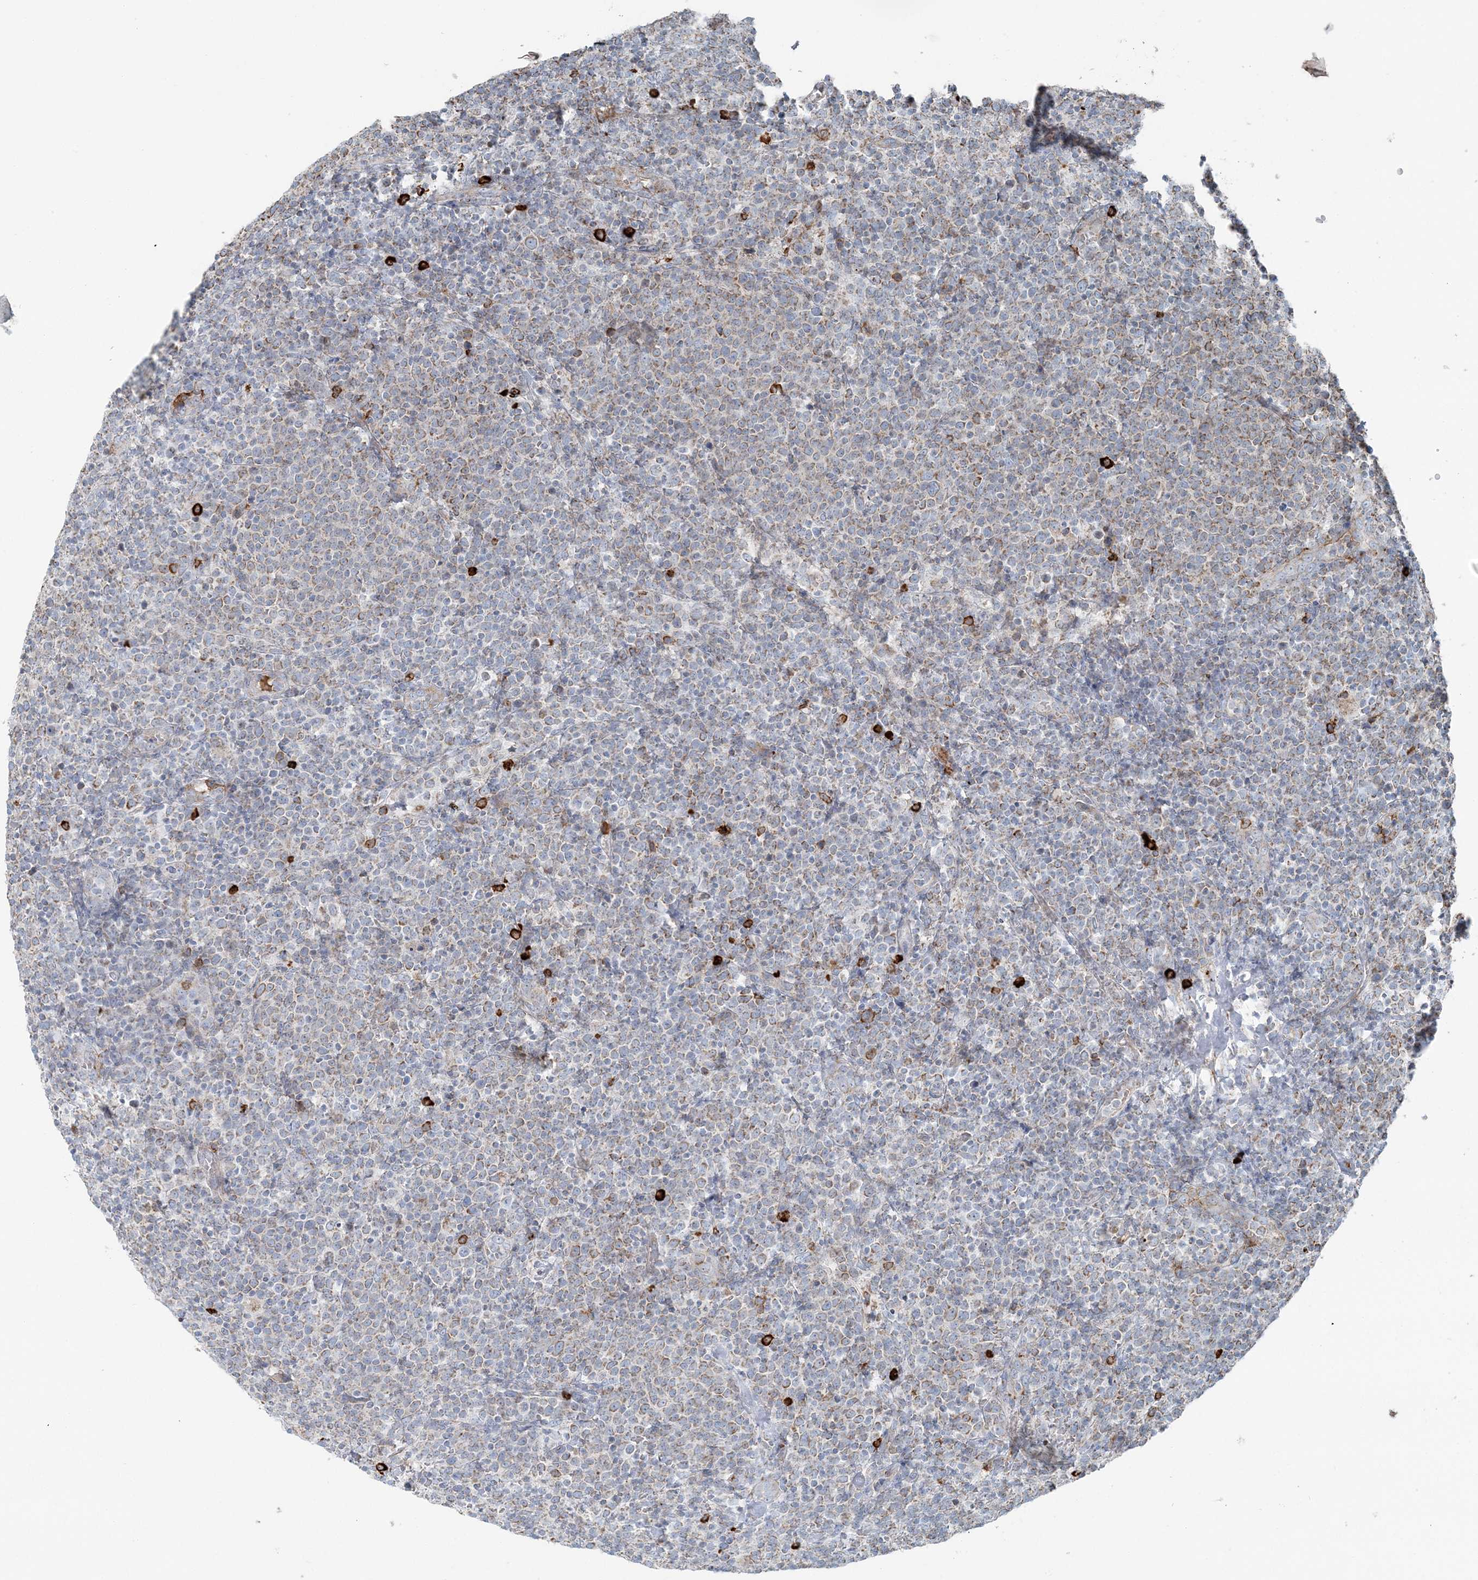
{"staining": {"intensity": "weak", "quantity": "25%-75%", "location": "cytoplasmic/membranous"}, "tissue": "lymphoma", "cell_type": "Tumor cells", "image_type": "cancer", "snomed": [{"axis": "morphology", "description": "Malignant lymphoma, non-Hodgkin's type, High grade"}, {"axis": "topography", "description": "Lymph node"}], "caption": "A photomicrograph showing weak cytoplasmic/membranous expression in approximately 25%-75% of tumor cells in lymphoma, as visualized by brown immunohistochemical staining.", "gene": "SLC22A16", "patient": {"sex": "male", "age": 61}}